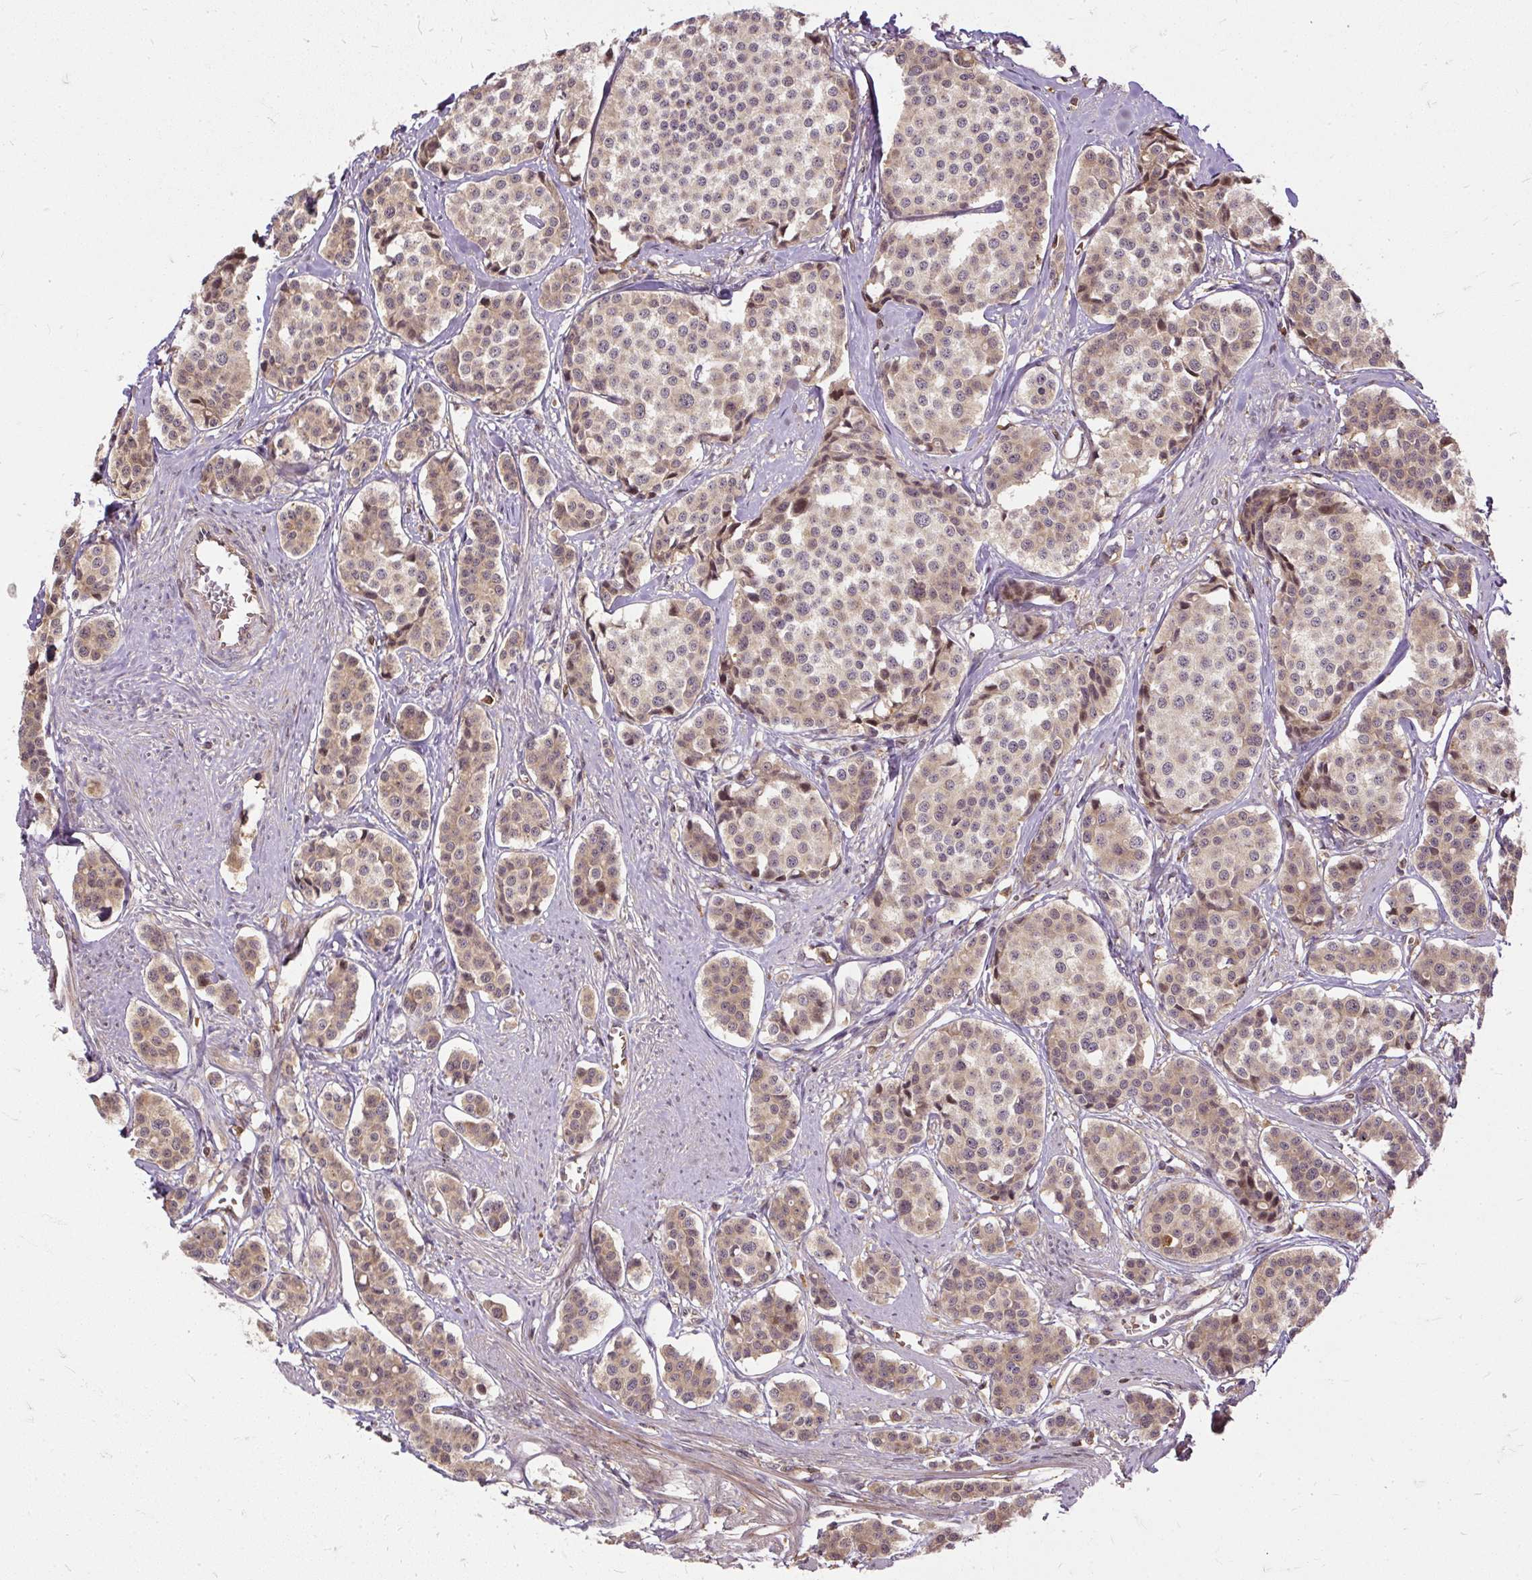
{"staining": {"intensity": "weak", "quantity": "25%-75%", "location": "cytoplasmic/membranous"}, "tissue": "carcinoid", "cell_type": "Tumor cells", "image_type": "cancer", "snomed": [{"axis": "morphology", "description": "Carcinoid, malignant, NOS"}, {"axis": "topography", "description": "Small intestine"}], "caption": "Protein expression analysis of human malignant carcinoid reveals weak cytoplasmic/membranous expression in about 25%-75% of tumor cells.", "gene": "AP5S1", "patient": {"sex": "male", "age": 60}}